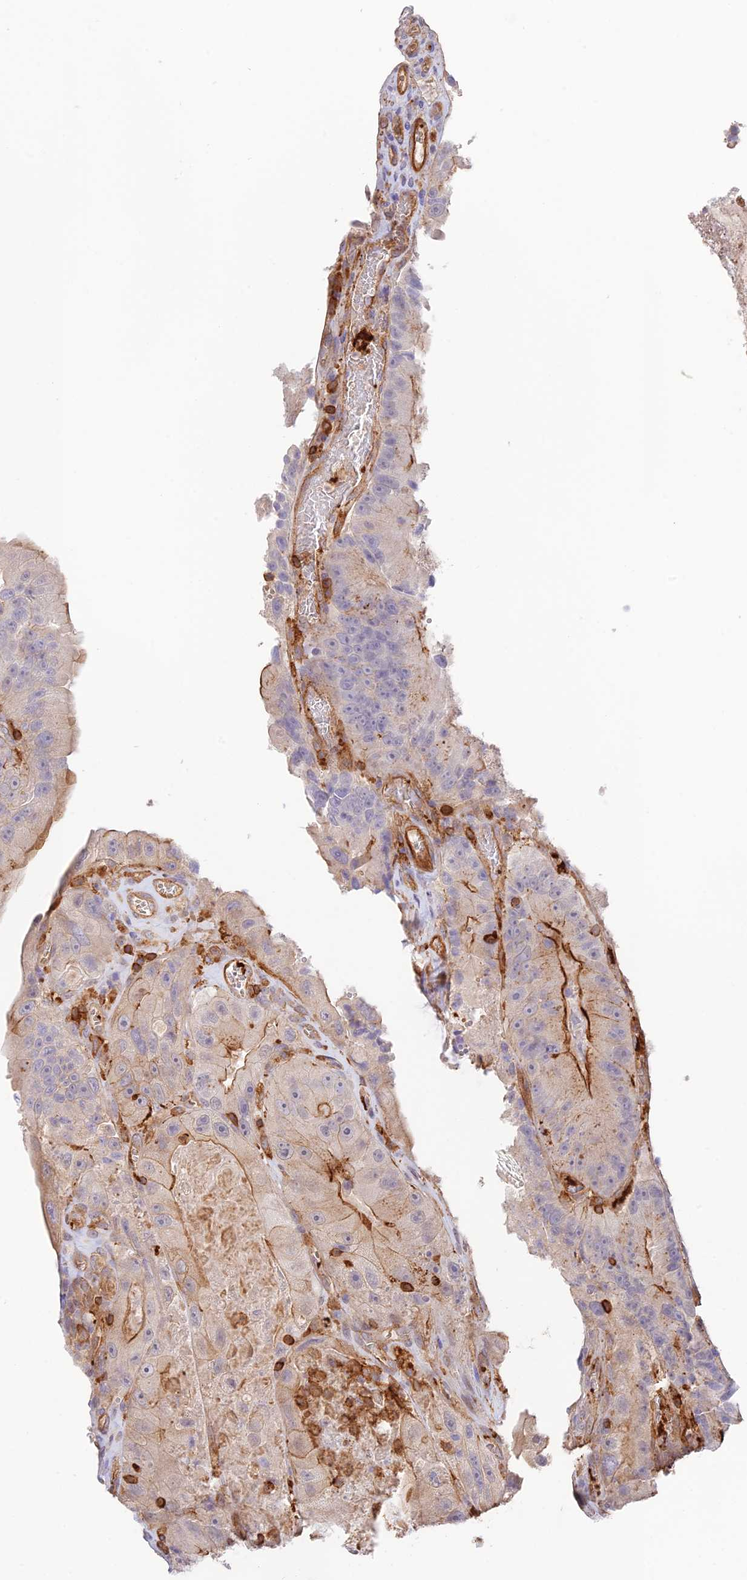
{"staining": {"intensity": "strong", "quantity": "<25%", "location": "cytoplasmic/membranous"}, "tissue": "colorectal cancer", "cell_type": "Tumor cells", "image_type": "cancer", "snomed": [{"axis": "morphology", "description": "Adenocarcinoma, NOS"}, {"axis": "topography", "description": "Colon"}], "caption": "Protein staining of colorectal cancer (adenocarcinoma) tissue displays strong cytoplasmic/membranous expression in about <25% of tumor cells.", "gene": "DENND1C", "patient": {"sex": "female", "age": 86}}